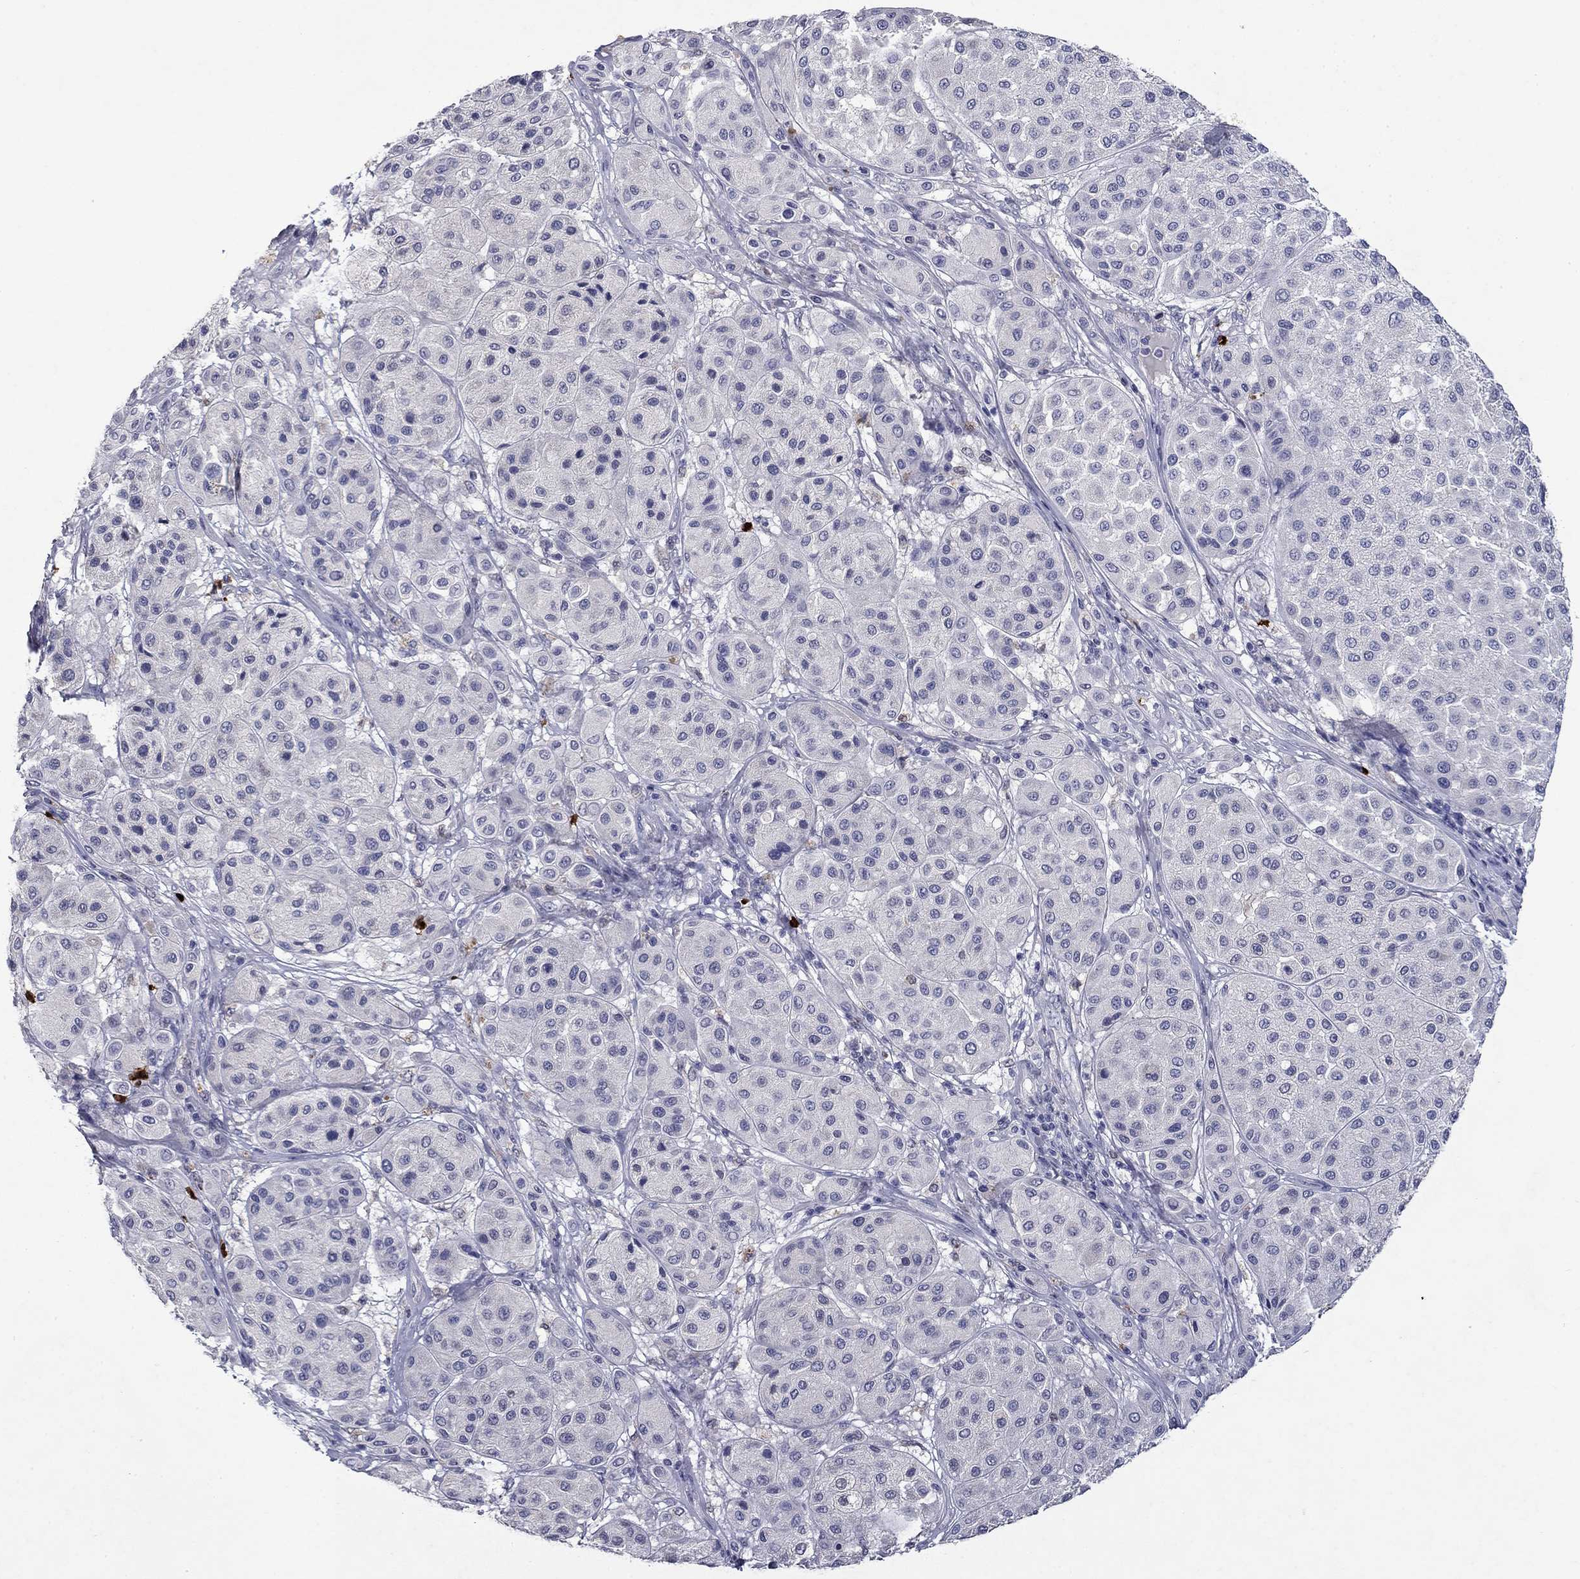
{"staining": {"intensity": "negative", "quantity": "none", "location": "none"}, "tissue": "melanoma", "cell_type": "Tumor cells", "image_type": "cancer", "snomed": [{"axis": "morphology", "description": "Malignant melanoma, Metastatic site"}, {"axis": "topography", "description": "Smooth muscle"}], "caption": "IHC image of neoplastic tissue: human malignant melanoma (metastatic site) stained with DAB displays no significant protein staining in tumor cells.", "gene": "IRF5", "patient": {"sex": "male", "age": 41}}